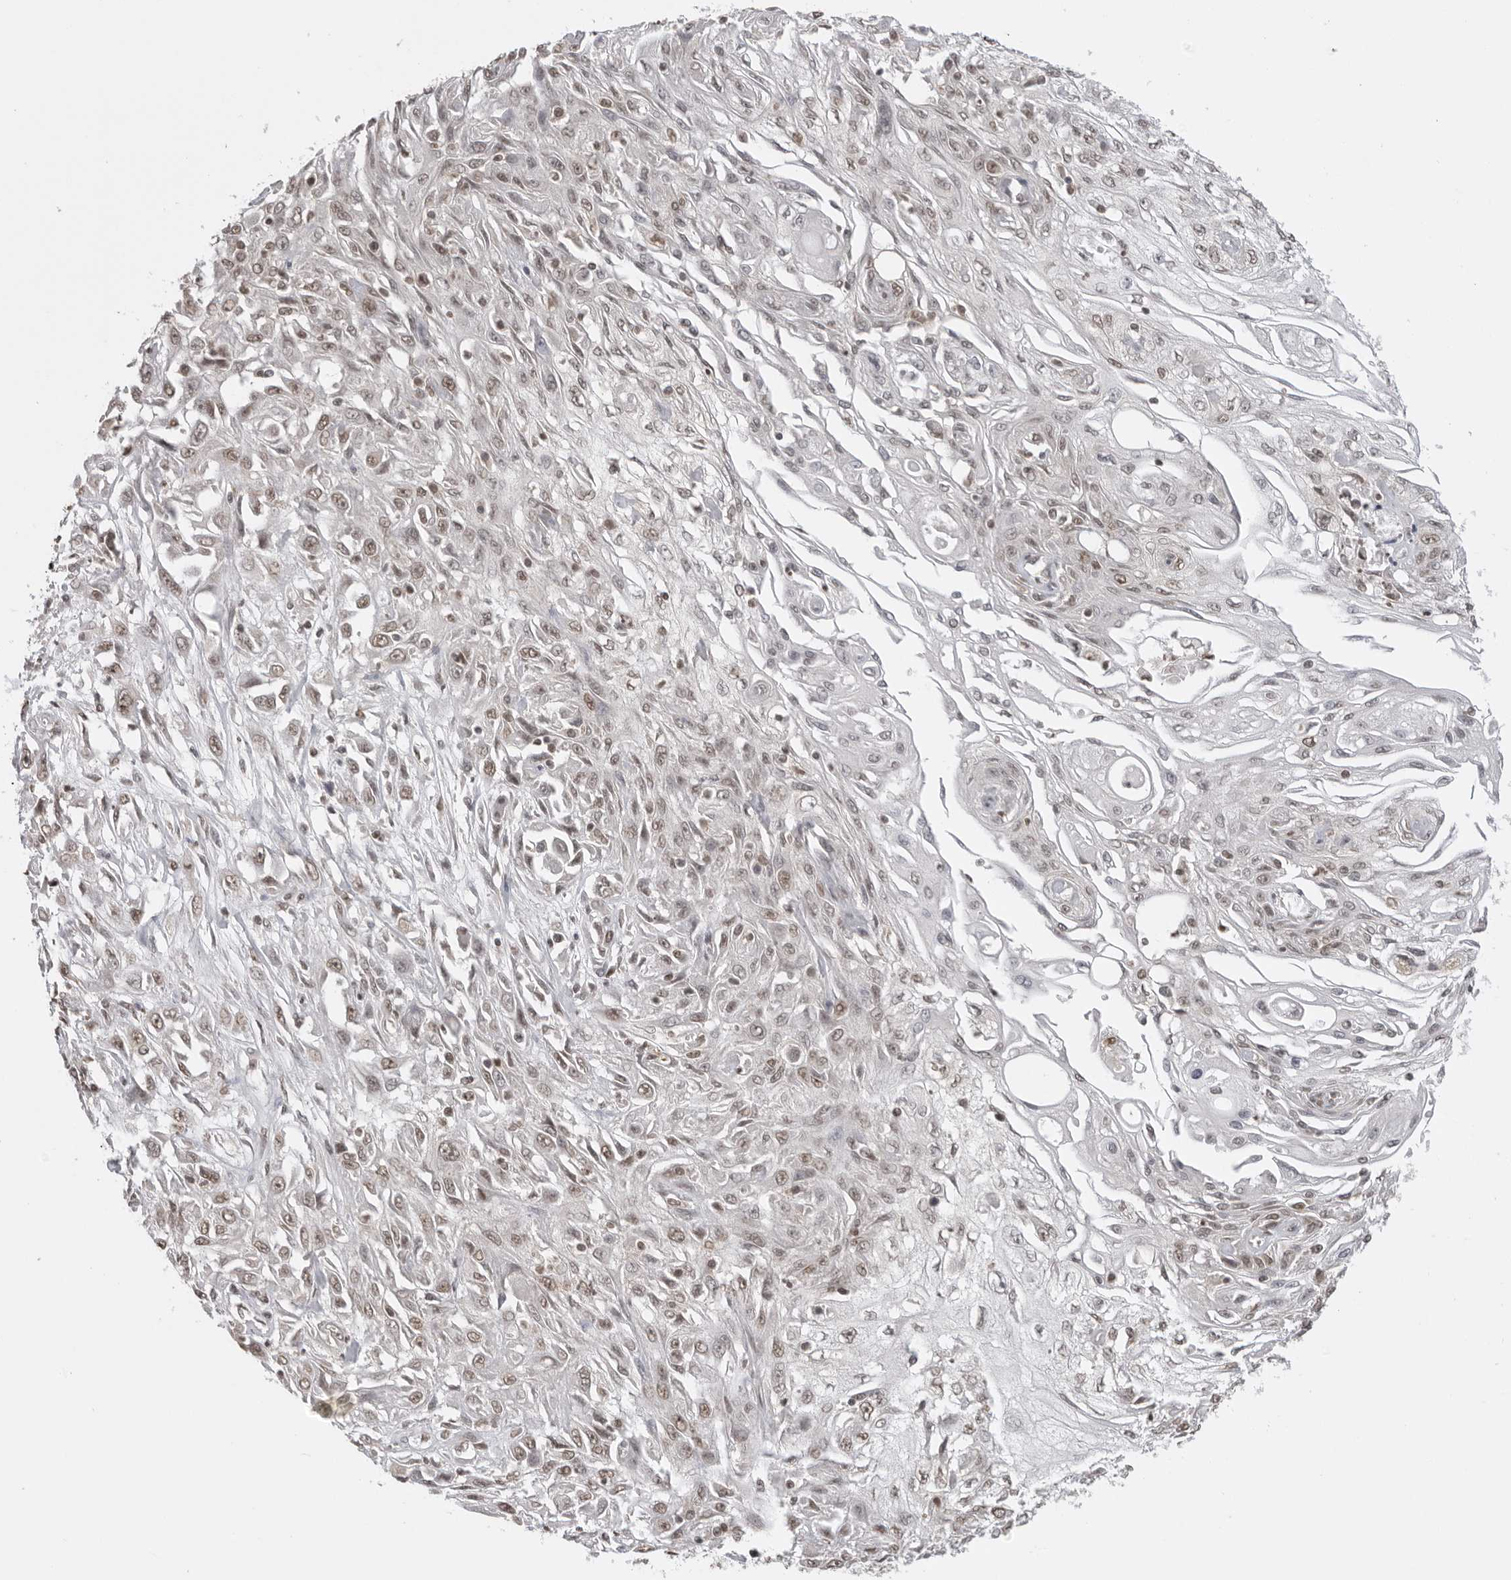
{"staining": {"intensity": "moderate", "quantity": ">75%", "location": "nuclear"}, "tissue": "skin cancer", "cell_type": "Tumor cells", "image_type": "cancer", "snomed": [{"axis": "morphology", "description": "Squamous cell carcinoma, NOS"}, {"axis": "morphology", "description": "Squamous cell carcinoma, metastatic, NOS"}, {"axis": "topography", "description": "Skin"}, {"axis": "topography", "description": "Lymph node"}], "caption": "This image demonstrates skin cancer (metastatic squamous cell carcinoma) stained with immunohistochemistry to label a protein in brown. The nuclear of tumor cells show moderate positivity for the protein. Nuclei are counter-stained blue.", "gene": "RPA2", "patient": {"sex": "male", "age": 75}}